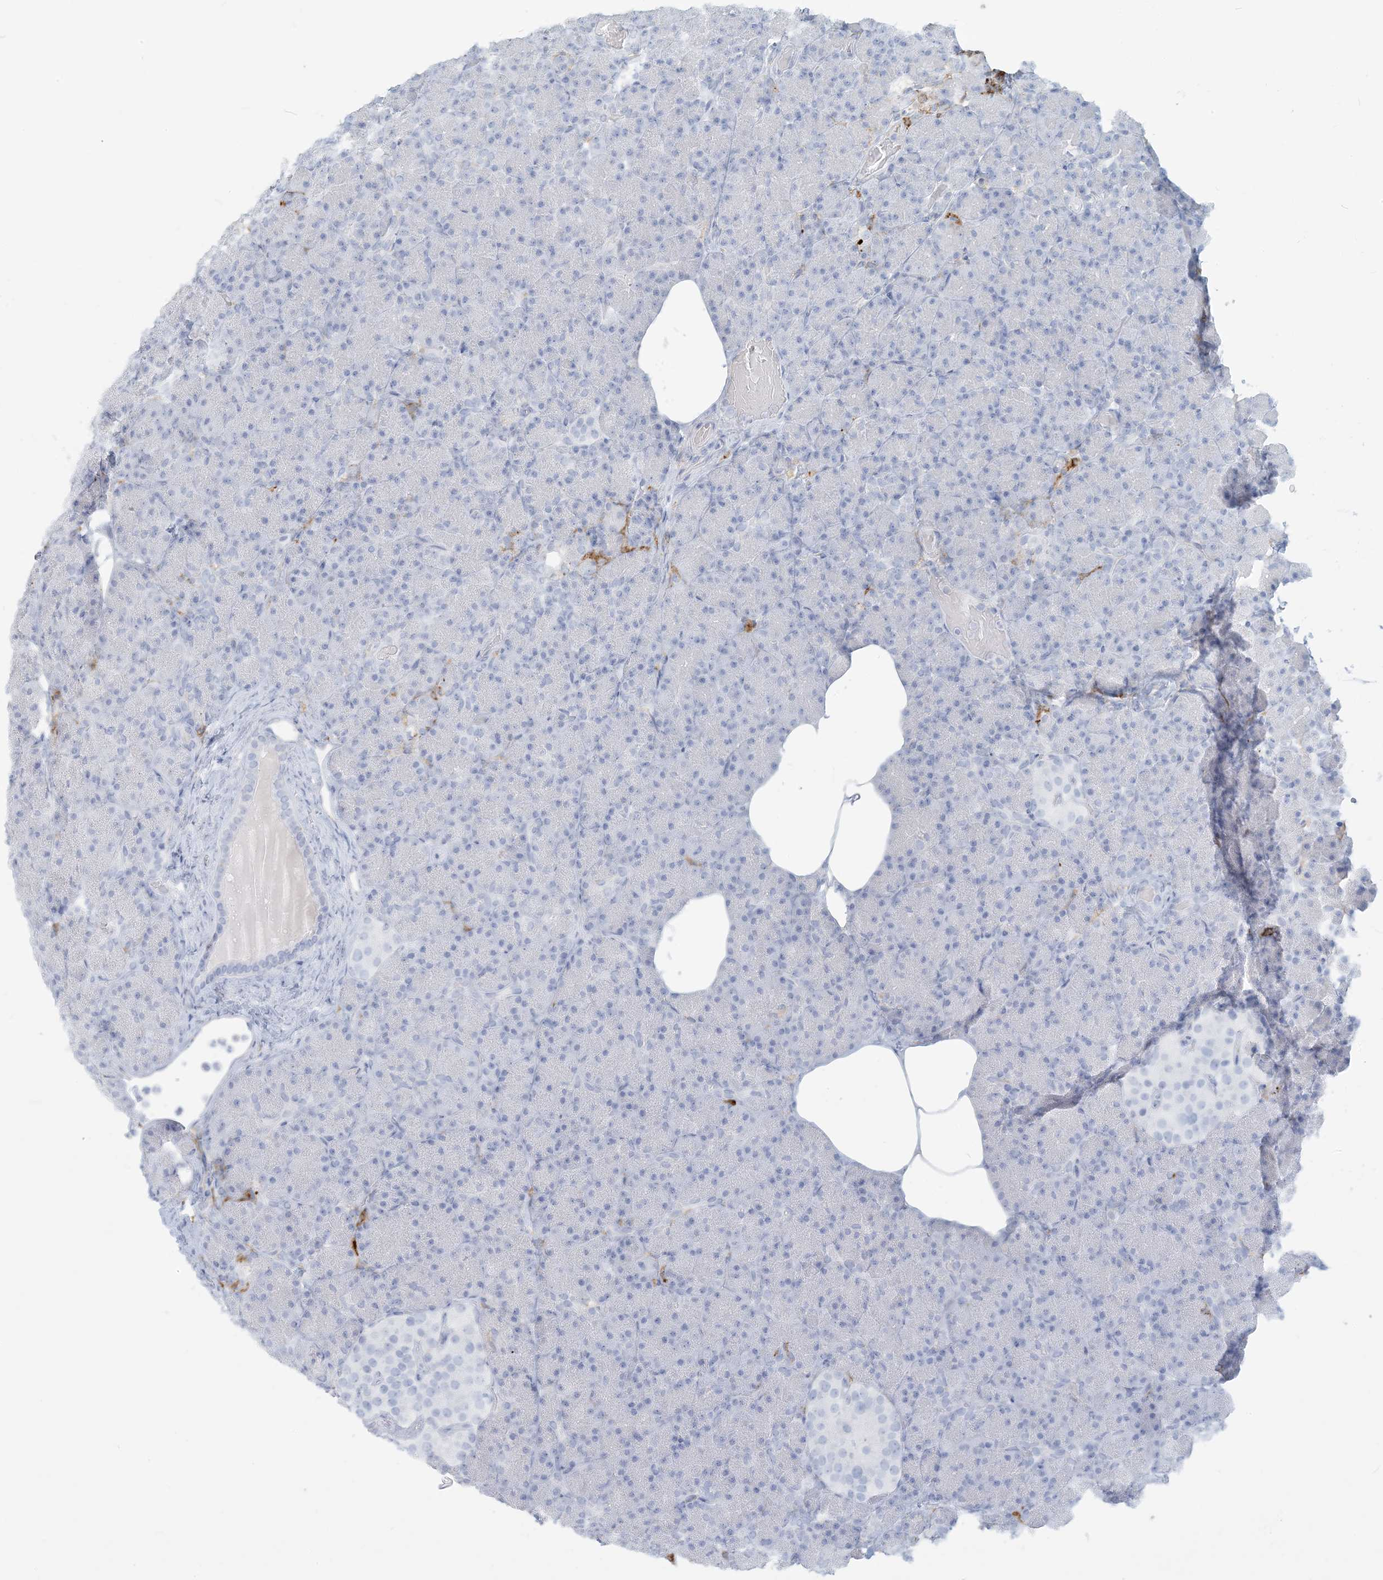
{"staining": {"intensity": "negative", "quantity": "none", "location": "none"}, "tissue": "pancreas", "cell_type": "Exocrine glandular cells", "image_type": "normal", "snomed": [{"axis": "morphology", "description": "Normal tissue, NOS"}, {"axis": "topography", "description": "Pancreas"}], "caption": "Exocrine glandular cells are negative for protein expression in unremarkable human pancreas. Brightfield microscopy of IHC stained with DAB (3,3'-diaminobenzidine) (brown) and hematoxylin (blue), captured at high magnification.", "gene": "HLA", "patient": {"sex": "female", "age": 43}}